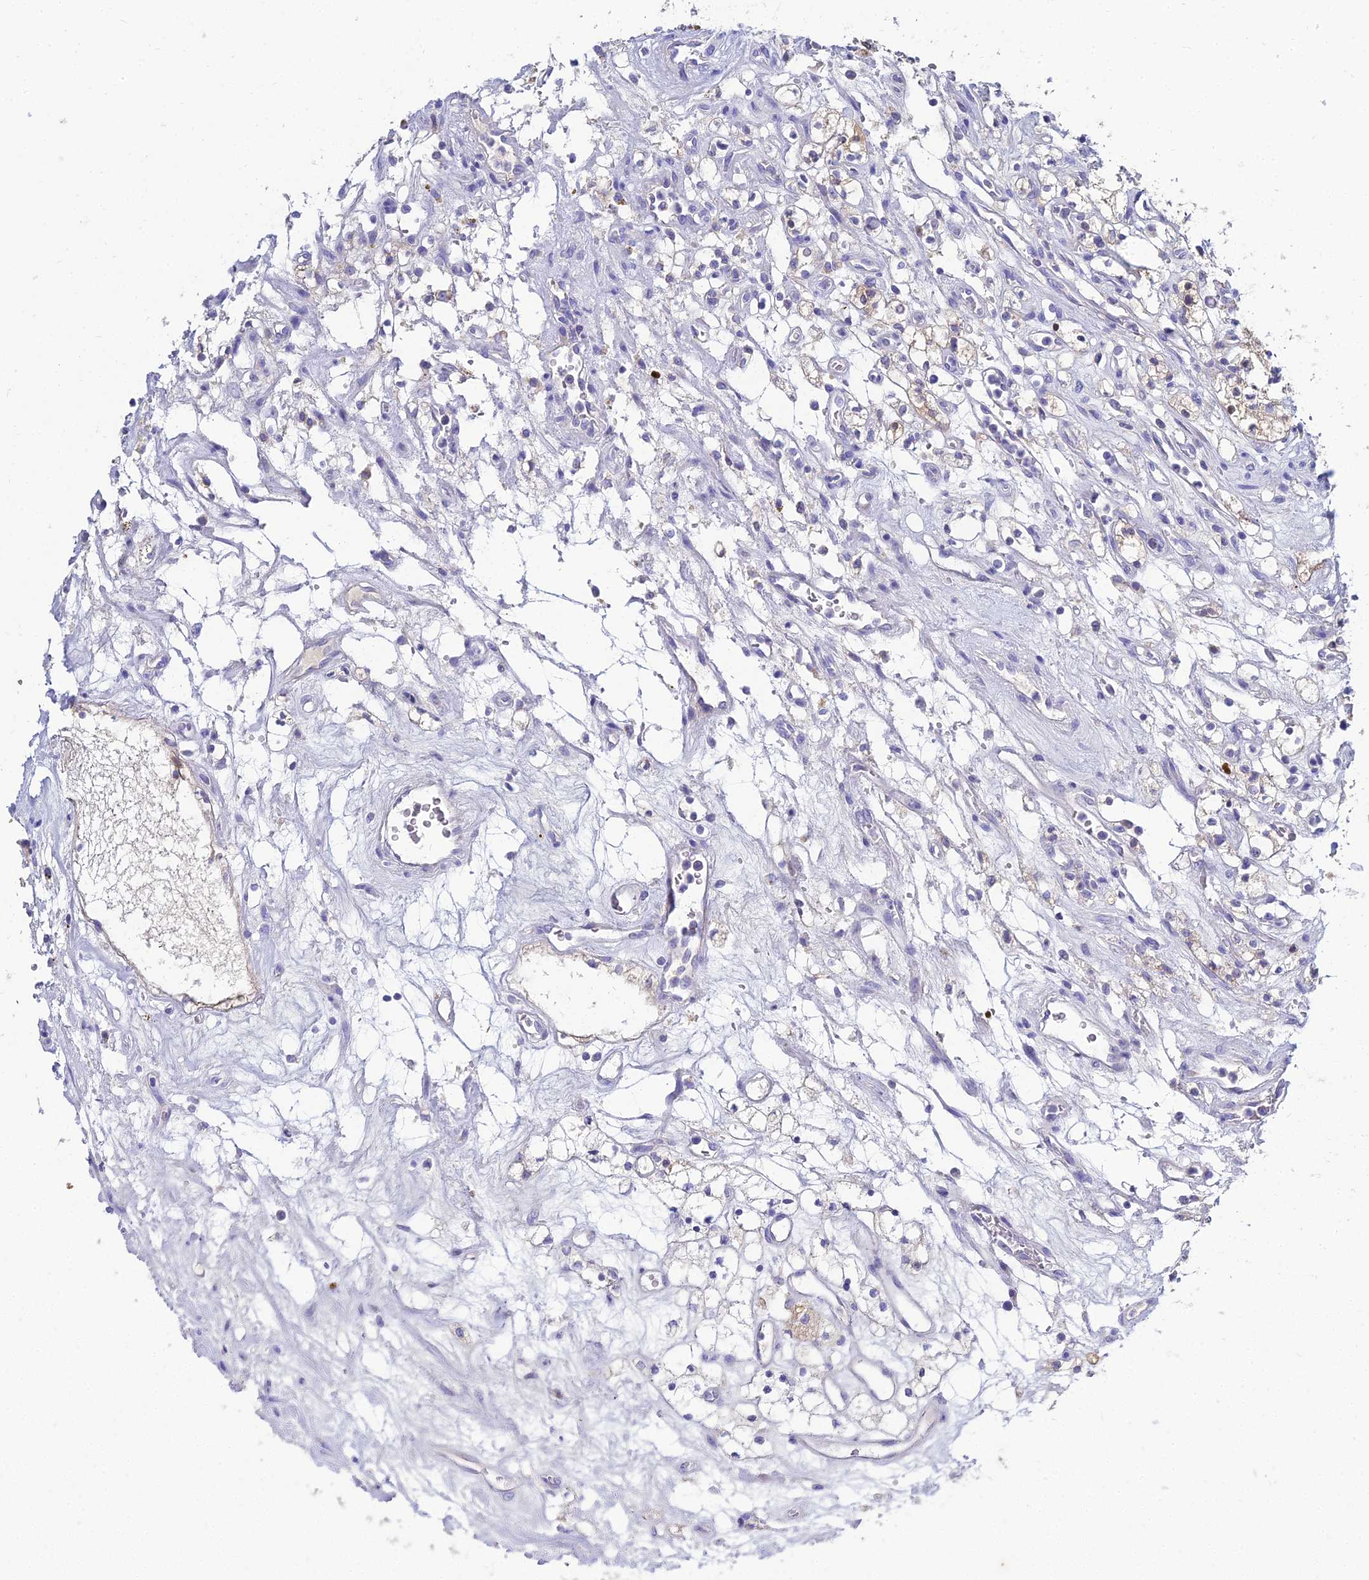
{"staining": {"intensity": "weak", "quantity": "25%-75%", "location": "cytoplasmic/membranous"}, "tissue": "renal cancer", "cell_type": "Tumor cells", "image_type": "cancer", "snomed": [{"axis": "morphology", "description": "Adenocarcinoma, NOS"}, {"axis": "topography", "description": "Kidney"}], "caption": "This is a micrograph of immunohistochemistry staining of adenocarcinoma (renal), which shows weak staining in the cytoplasmic/membranous of tumor cells.", "gene": "NPY", "patient": {"sex": "female", "age": 69}}